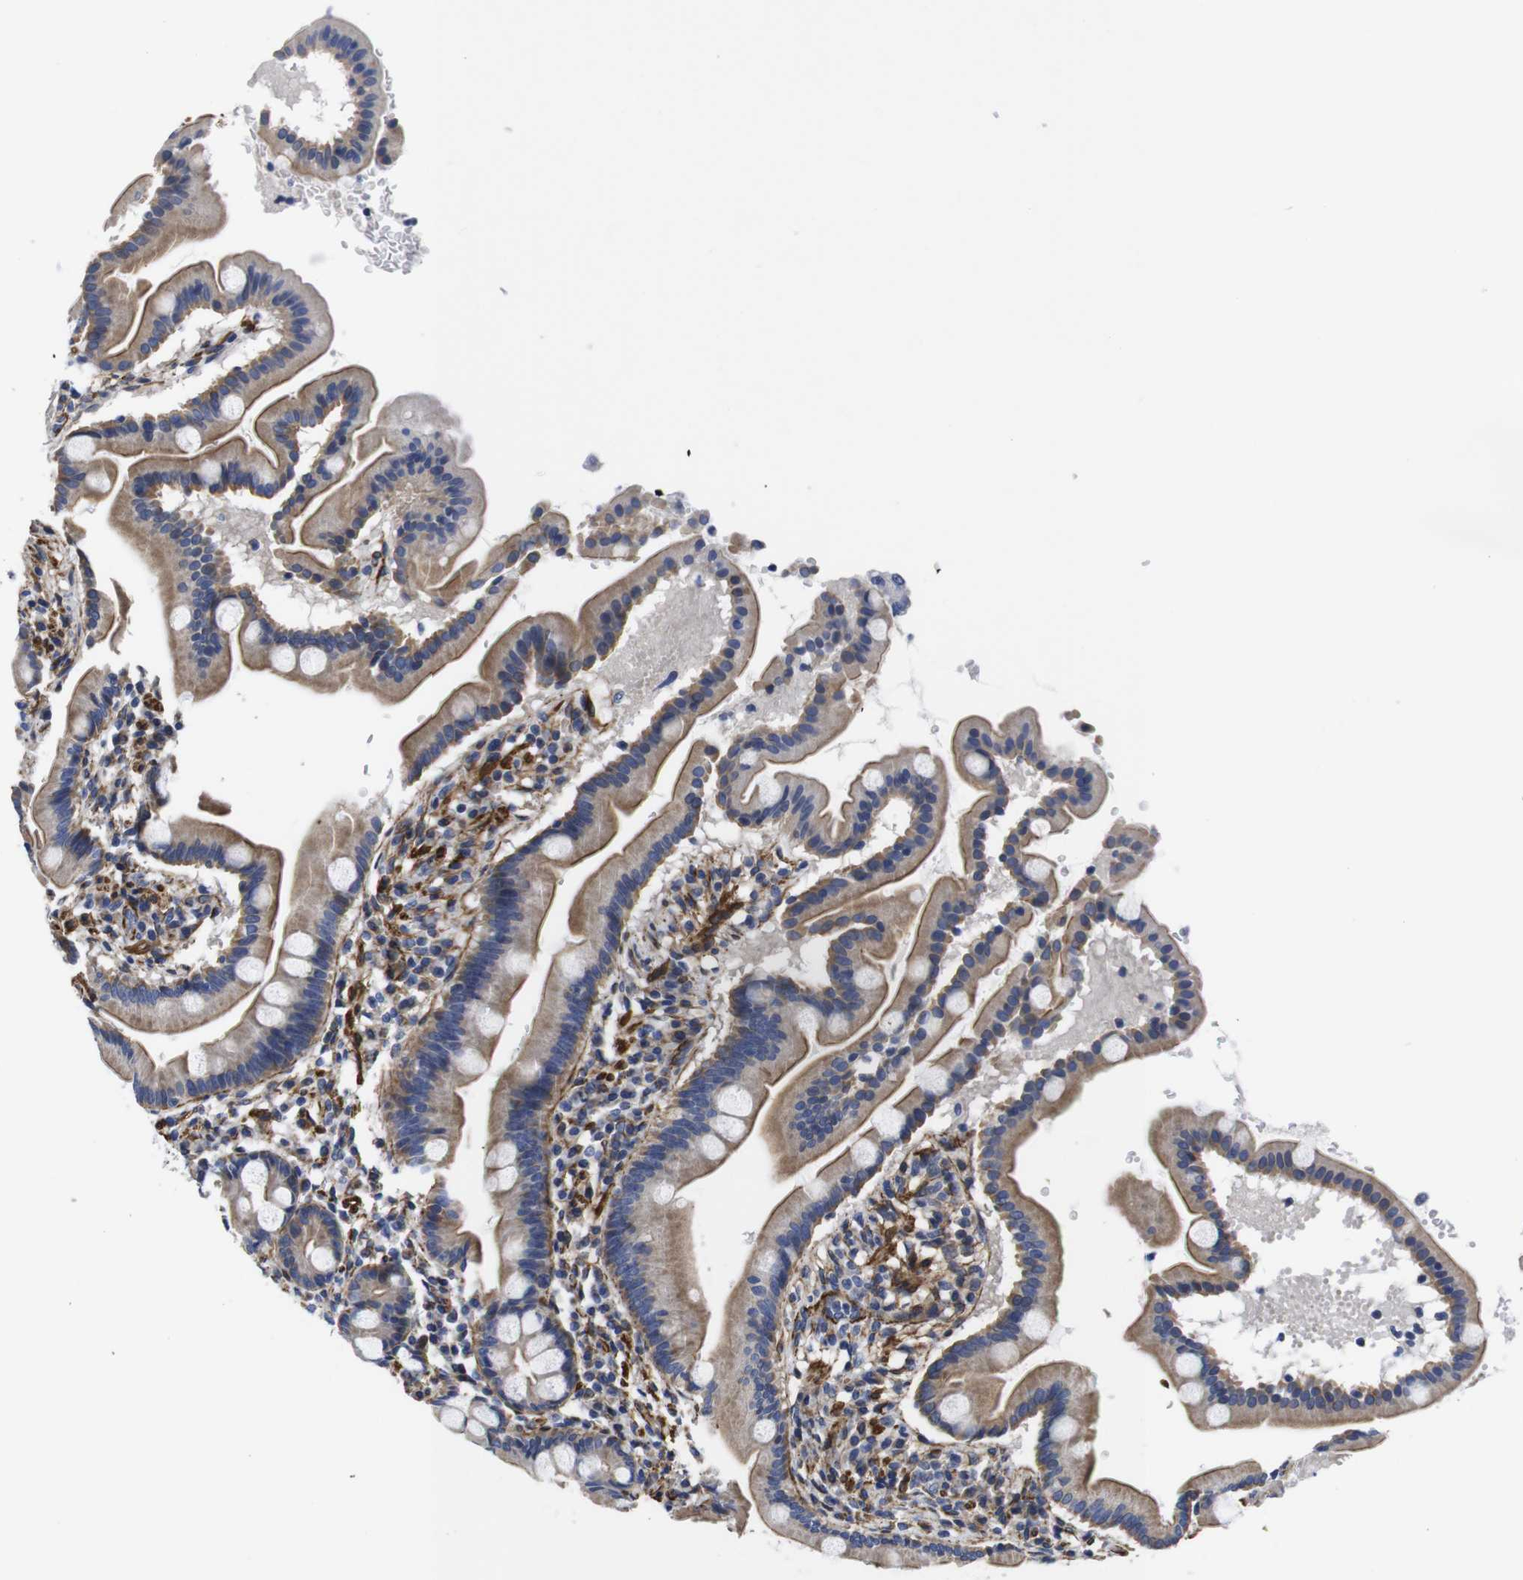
{"staining": {"intensity": "moderate", "quantity": ">75%", "location": "cytoplasmic/membranous"}, "tissue": "duodenum", "cell_type": "Glandular cells", "image_type": "normal", "snomed": [{"axis": "morphology", "description": "Normal tissue, NOS"}, {"axis": "topography", "description": "Duodenum"}], "caption": "Duodenum stained with DAB immunohistochemistry (IHC) demonstrates medium levels of moderate cytoplasmic/membranous positivity in approximately >75% of glandular cells. (IHC, brightfield microscopy, high magnification).", "gene": "WNT10A", "patient": {"sex": "male", "age": 50}}